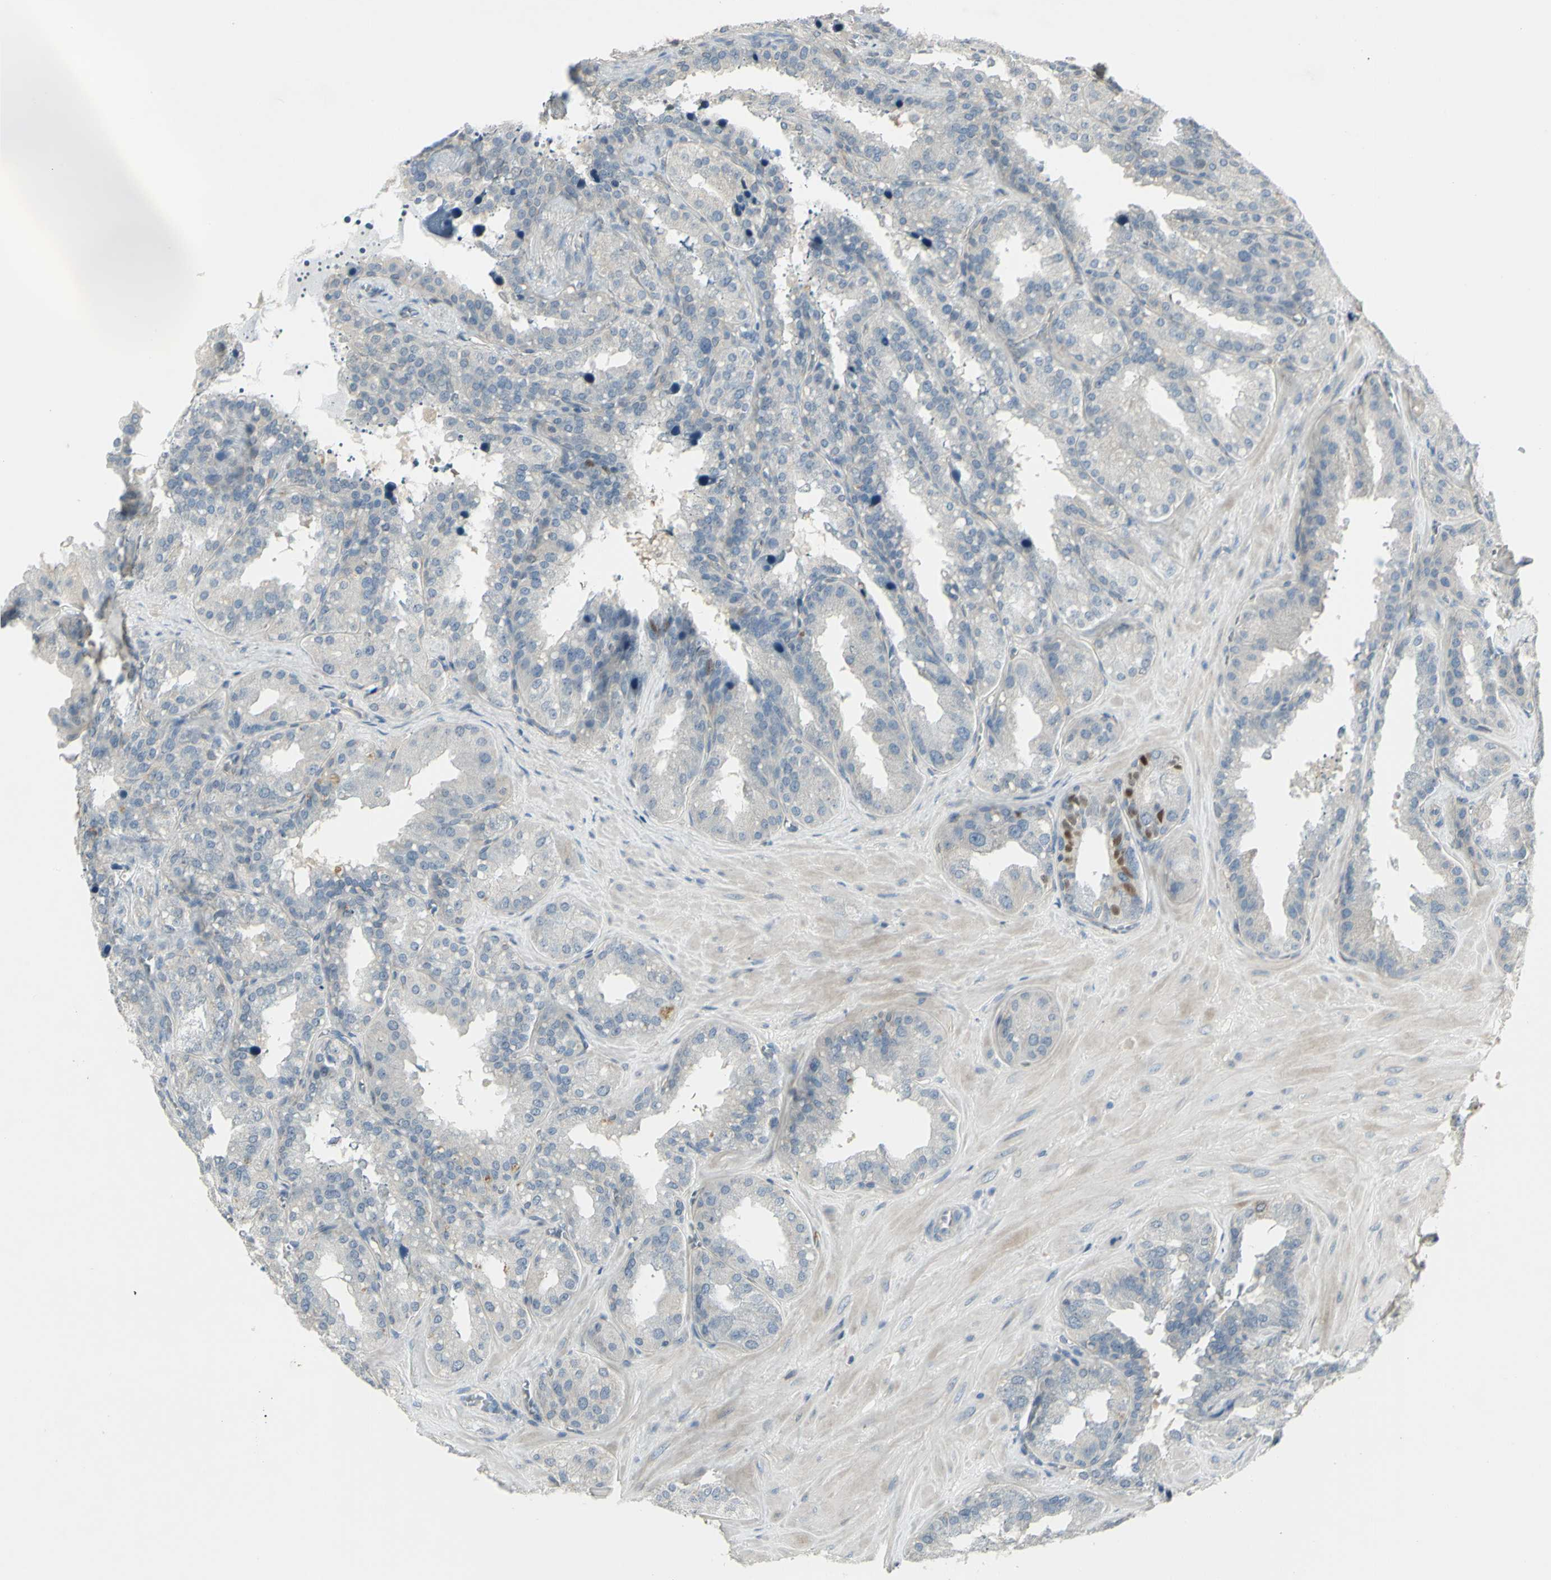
{"staining": {"intensity": "moderate", "quantity": "<25%", "location": "nuclear"}, "tissue": "seminal vesicle", "cell_type": "Glandular cells", "image_type": "normal", "snomed": [{"axis": "morphology", "description": "Normal tissue, NOS"}, {"axis": "topography", "description": "Prostate"}, {"axis": "topography", "description": "Seminal veicle"}], "caption": "Protein expression analysis of unremarkable seminal vesicle shows moderate nuclear expression in about <25% of glandular cells.", "gene": "CCNB2", "patient": {"sex": "male", "age": 51}}